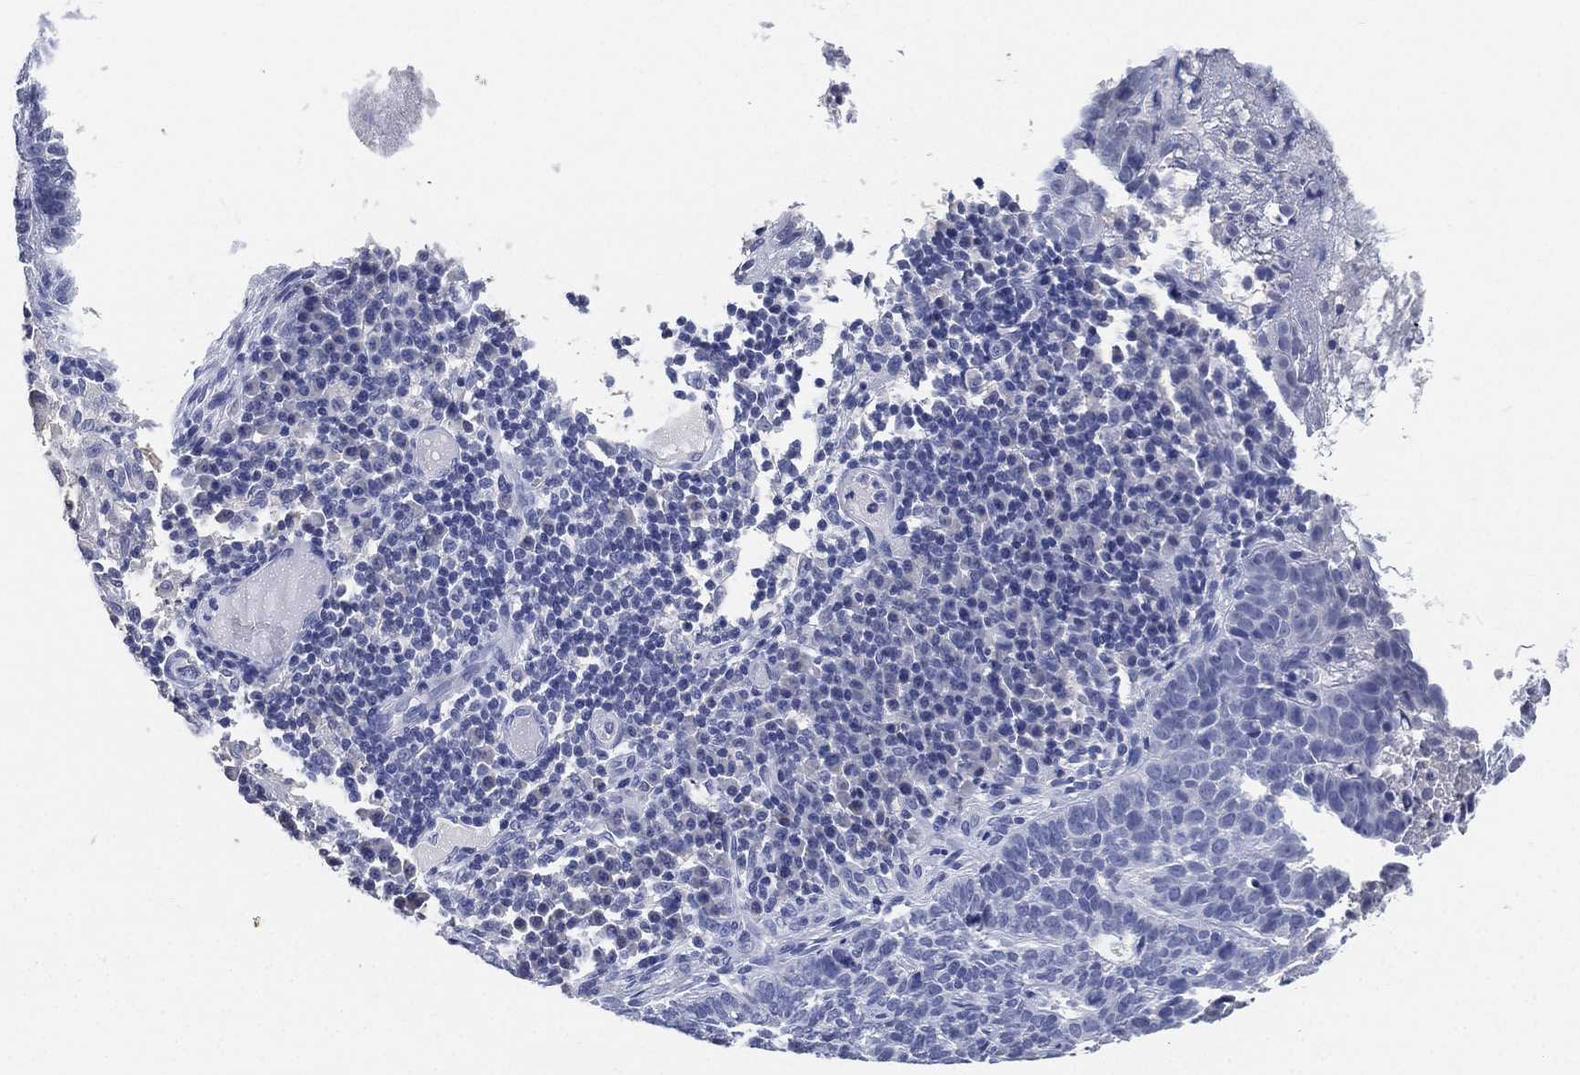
{"staining": {"intensity": "negative", "quantity": "none", "location": "none"}, "tissue": "skin cancer", "cell_type": "Tumor cells", "image_type": "cancer", "snomed": [{"axis": "morphology", "description": "Basal cell carcinoma"}, {"axis": "topography", "description": "Skin"}], "caption": "A high-resolution image shows IHC staining of basal cell carcinoma (skin), which displays no significant positivity in tumor cells. The staining is performed using DAB brown chromogen with nuclei counter-stained in using hematoxylin.", "gene": "IYD", "patient": {"sex": "female", "age": 69}}